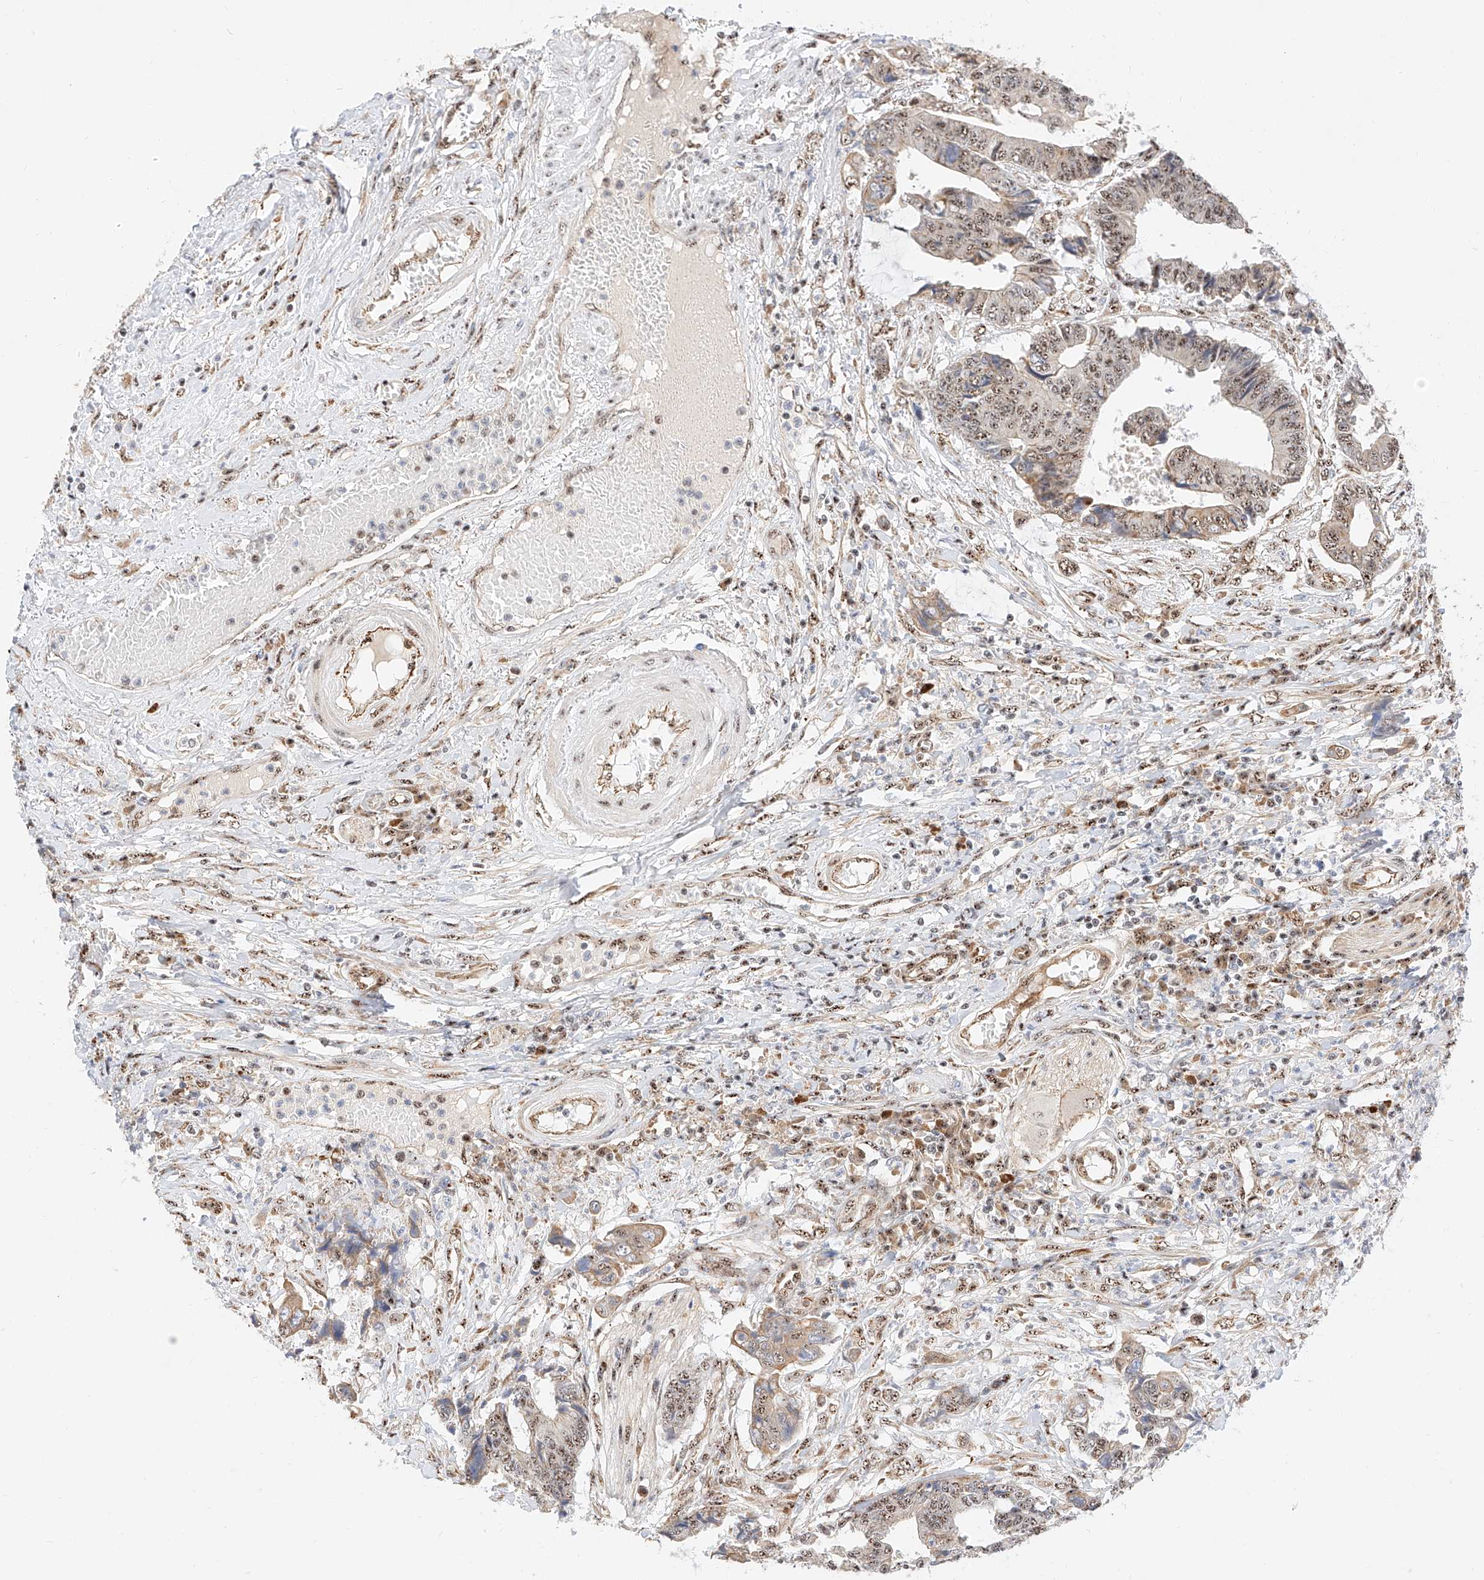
{"staining": {"intensity": "moderate", "quantity": ">75%", "location": "nuclear"}, "tissue": "colorectal cancer", "cell_type": "Tumor cells", "image_type": "cancer", "snomed": [{"axis": "morphology", "description": "Adenocarcinoma, NOS"}, {"axis": "topography", "description": "Rectum"}], "caption": "Colorectal cancer stained with a protein marker demonstrates moderate staining in tumor cells.", "gene": "ATXN7L2", "patient": {"sex": "male", "age": 84}}